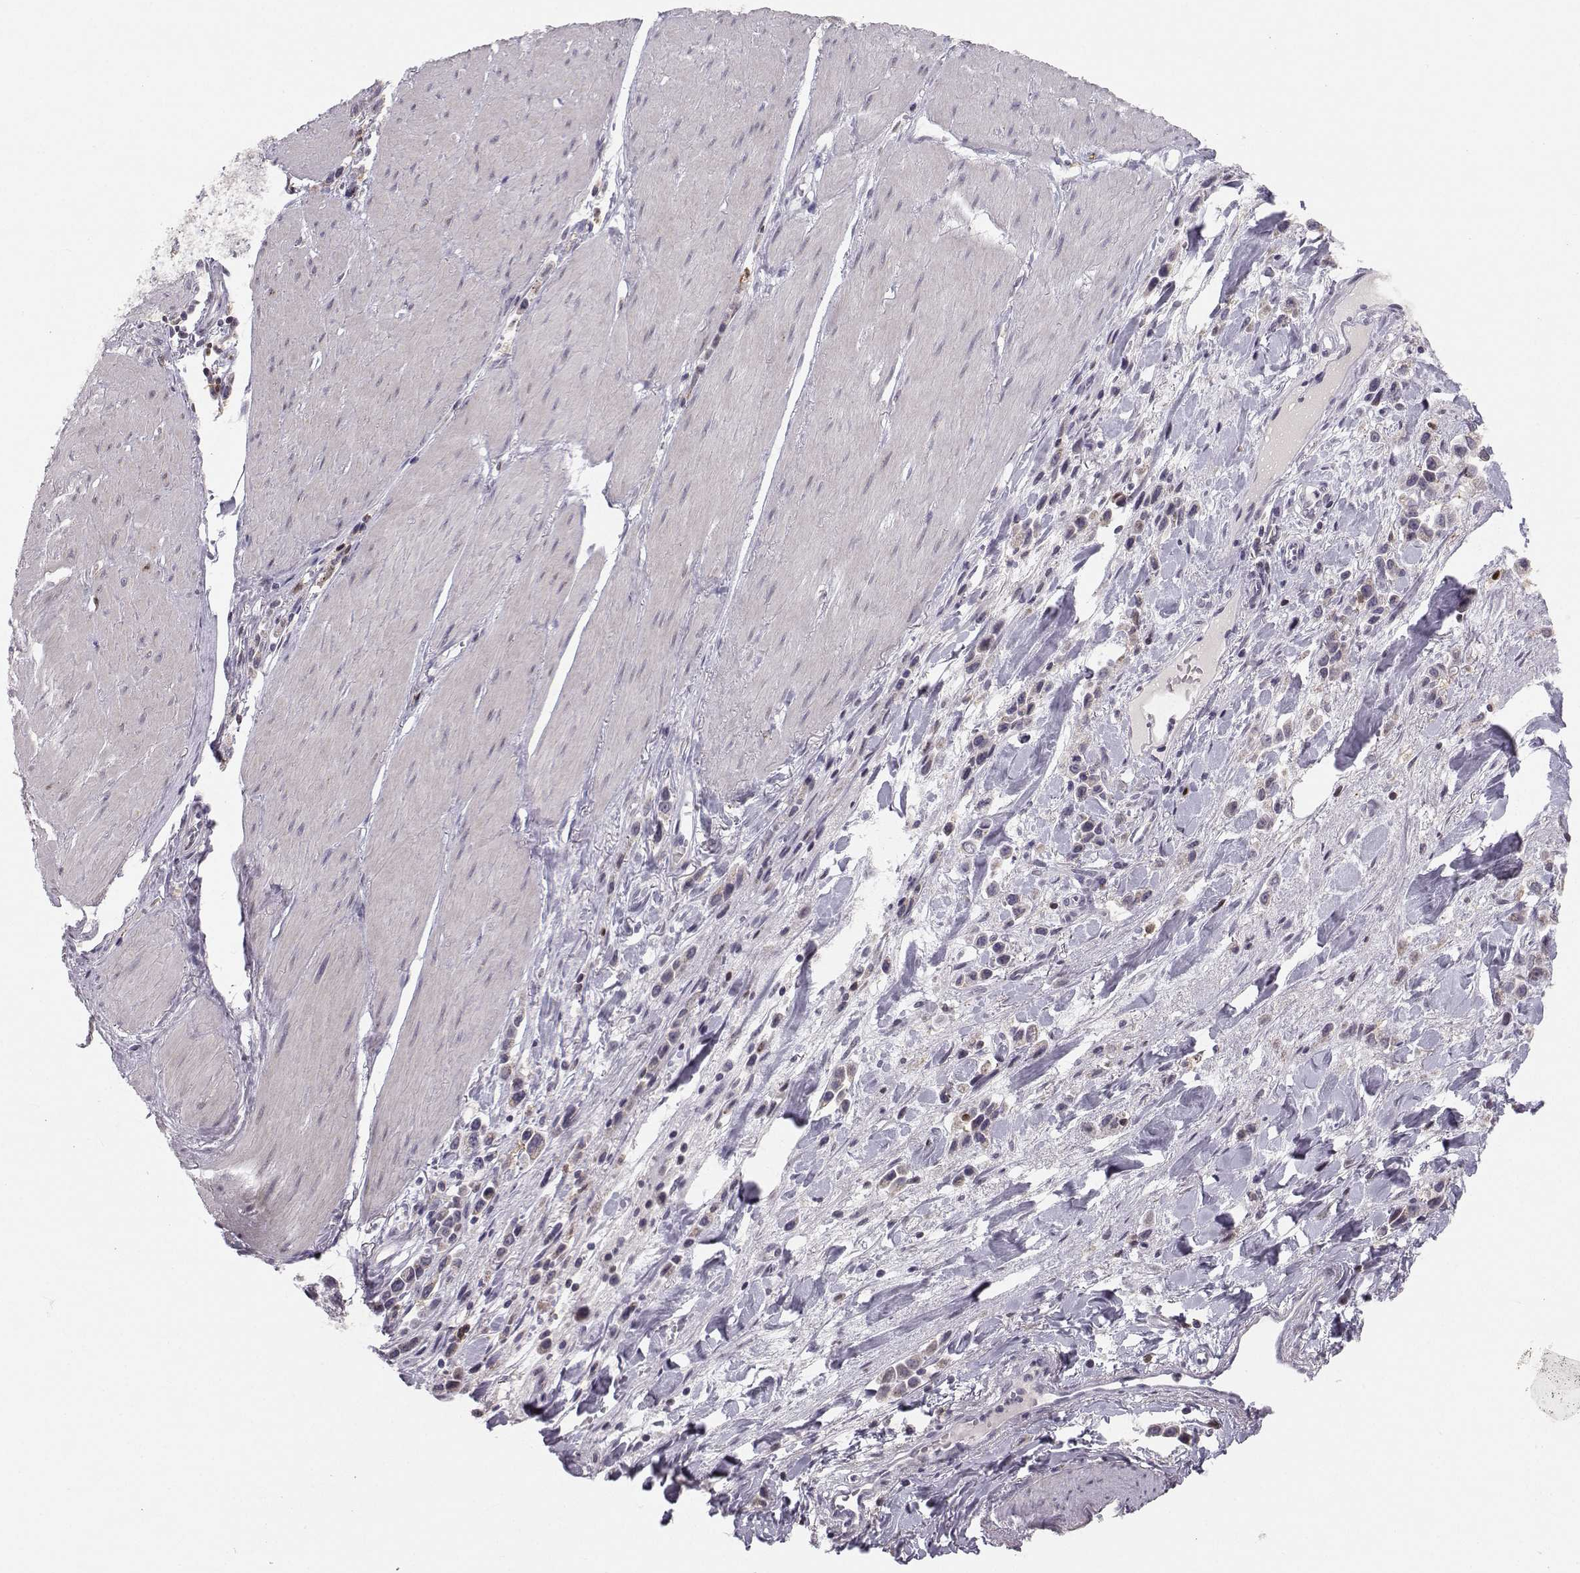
{"staining": {"intensity": "weak", "quantity": "<25%", "location": "cytoplasmic/membranous"}, "tissue": "stomach cancer", "cell_type": "Tumor cells", "image_type": "cancer", "snomed": [{"axis": "morphology", "description": "Adenocarcinoma, NOS"}, {"axis": "topography", "description": "Stomach"}], "caption": "Immunohistochemistry (IHC) micrograph of neoplastic tissue: stomach adenocarcinoma stained with DAB shows no significant protein positivity in tumor cells. (Stains: DAB IHC with hematoxylin counter stain, Microscopy: brightfield microscopy at high magnification).", "gene": "HTR7", "patient": {"sex": "male", "age": 47}}